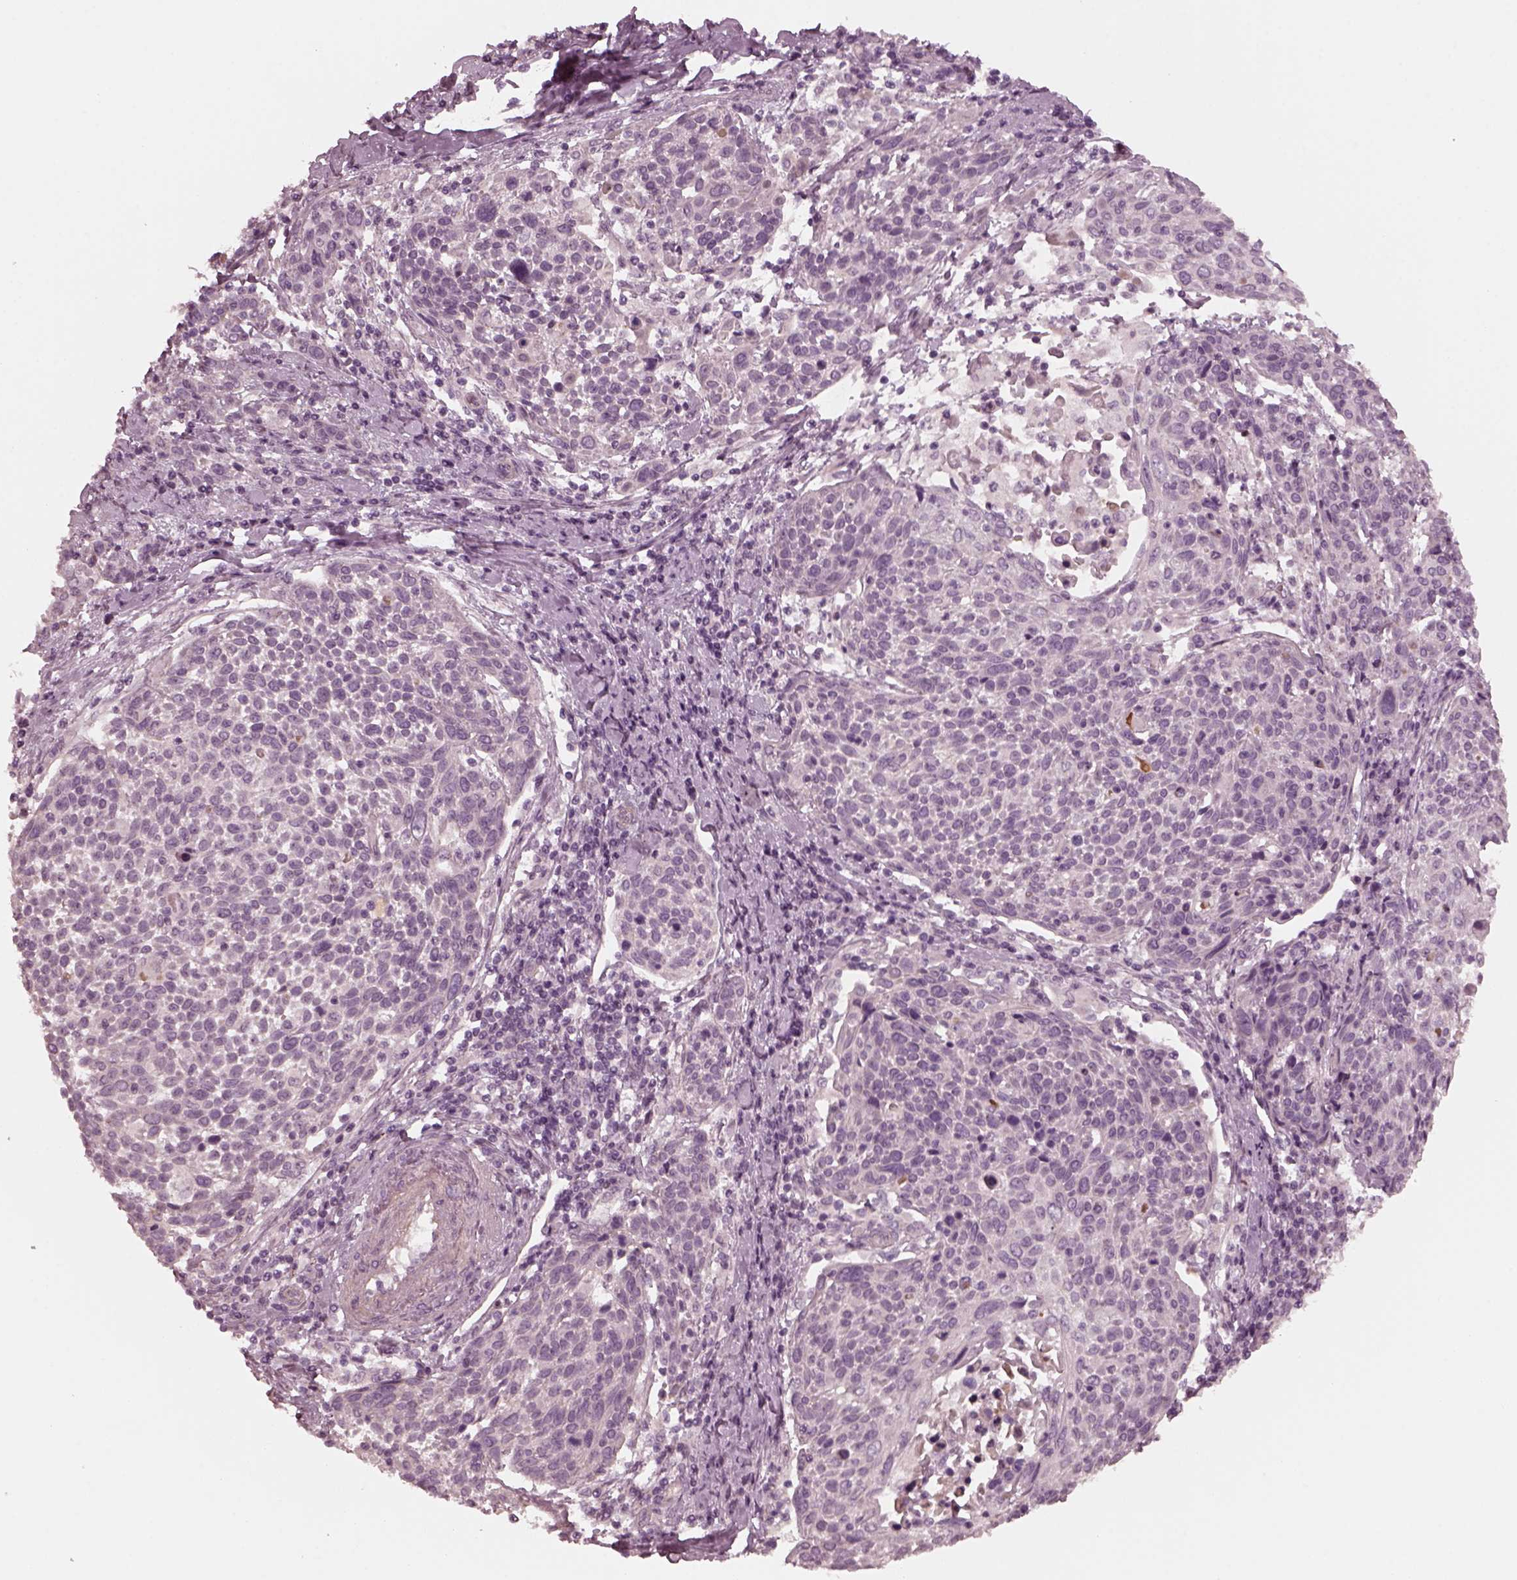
{"staining": {"intensity": "negative", "quantity": "none", "location": "none"}, "tissue": "cervical cancer", "cell_type": "Tumor cells", "image_type": "cancer", "snomed": [{"axis": "morphology", "description": "Squamous cell carcinoma, NOS"}, {"axis": "topography", "description": "Cervix"}], "caption": "Cervical cancer (squamous cell carcinoma) was stained to show a protein in brown. There is no significant expression in tumor cells. Brightfield microscopy of immunohistochemistry stained with DAB (3,3'-diaminobenzidine) (brown) and hematoxylin (blue), captured at high magnification.", "gene": "KIF6", "patient": {"sex": "female", "age": 61}}